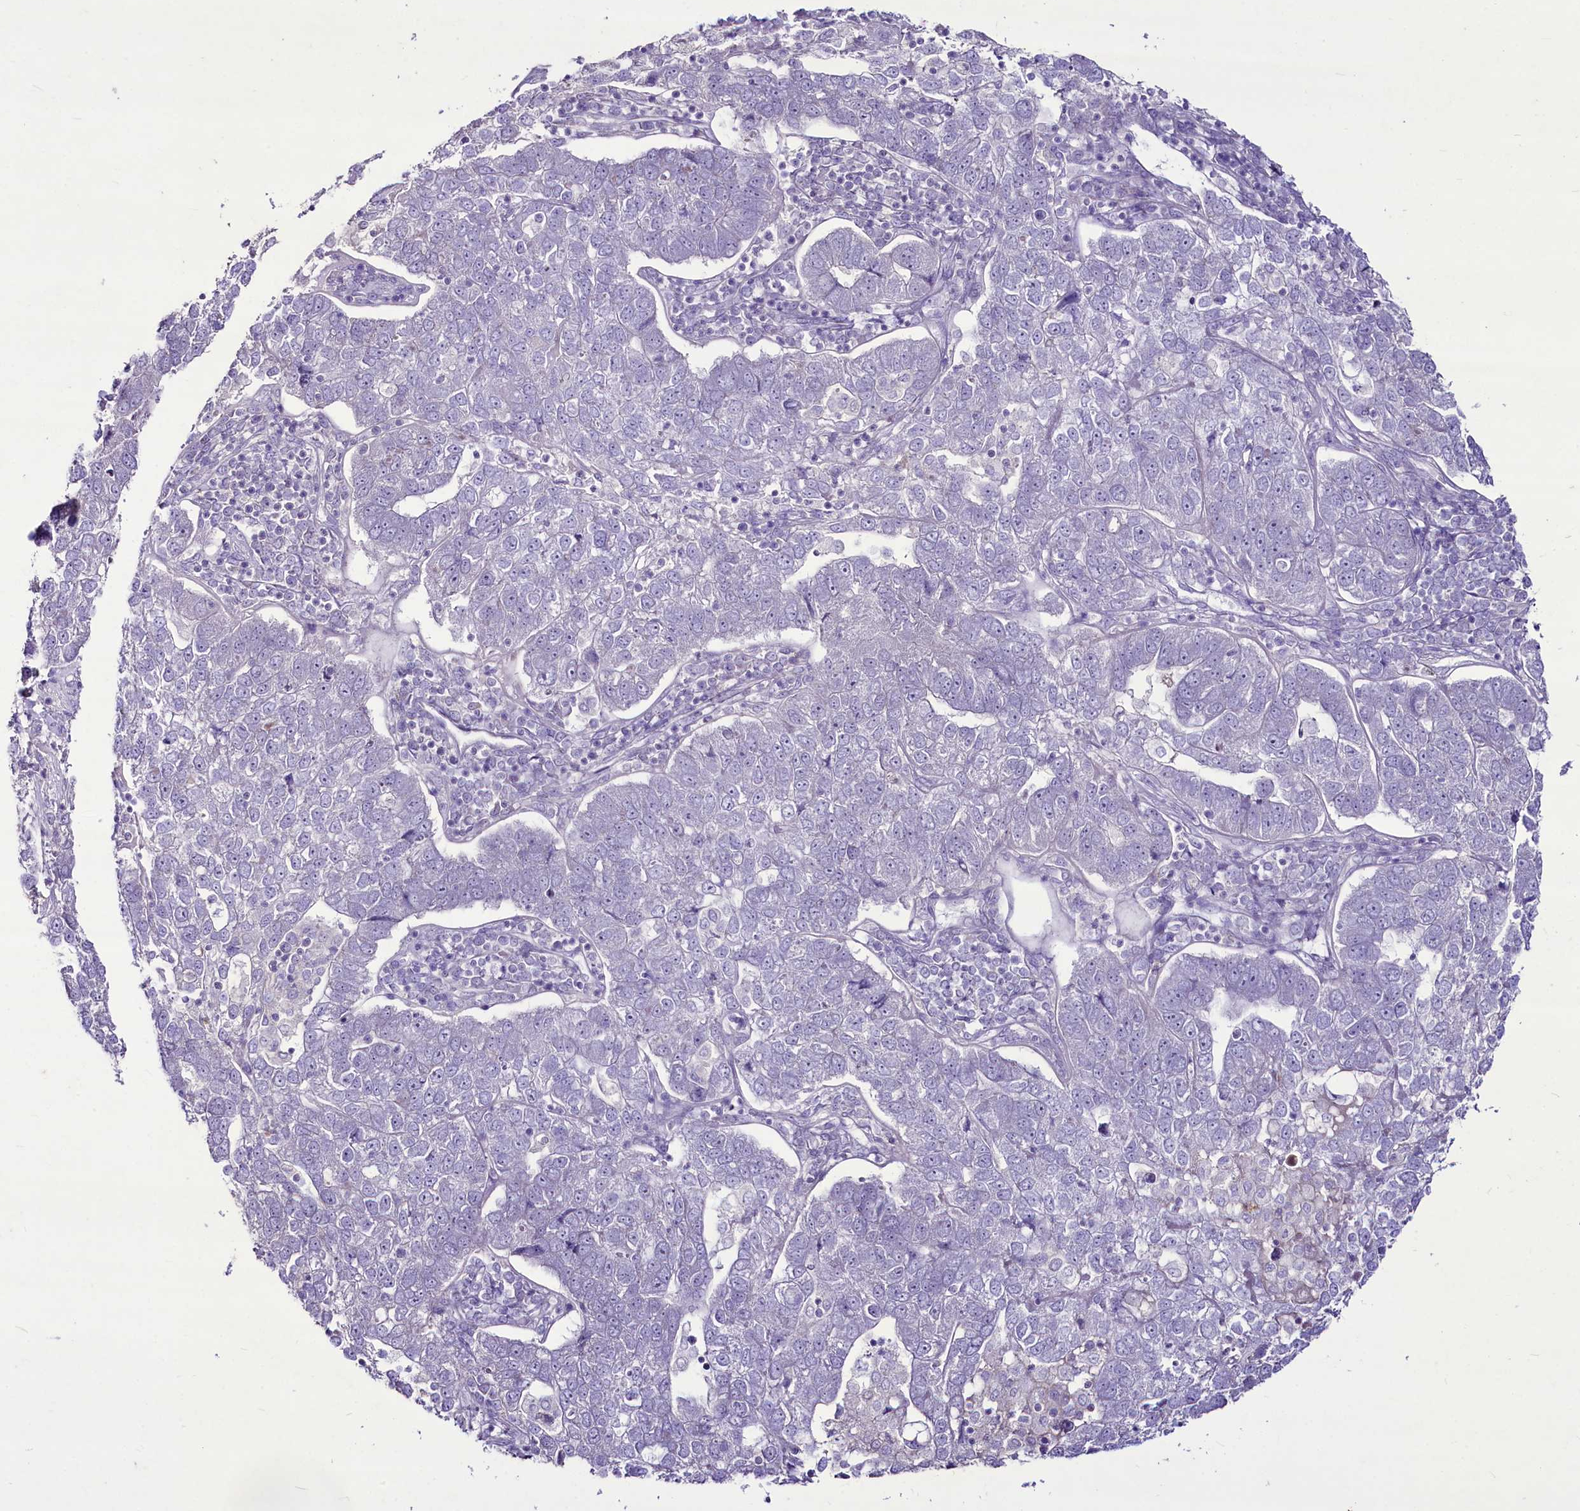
{"staining": {"intensity": "negative", "quantity": "none", "location": "none"}, "tissue": "pancreatic cancer", "cell_type": "Tumor cells", "image_type": "cancer", "snomed": [{"axis": "morphology", "description": "Adenocarcinoma, NOS"}, {"axis": "topography", "description": "Pancreas"}], "caption": "Tumor cells show no significant expression in pancreatic adenocarcinoma.", "gene": "FAM209B", "patient": {"sex": "female", "age": 61}}